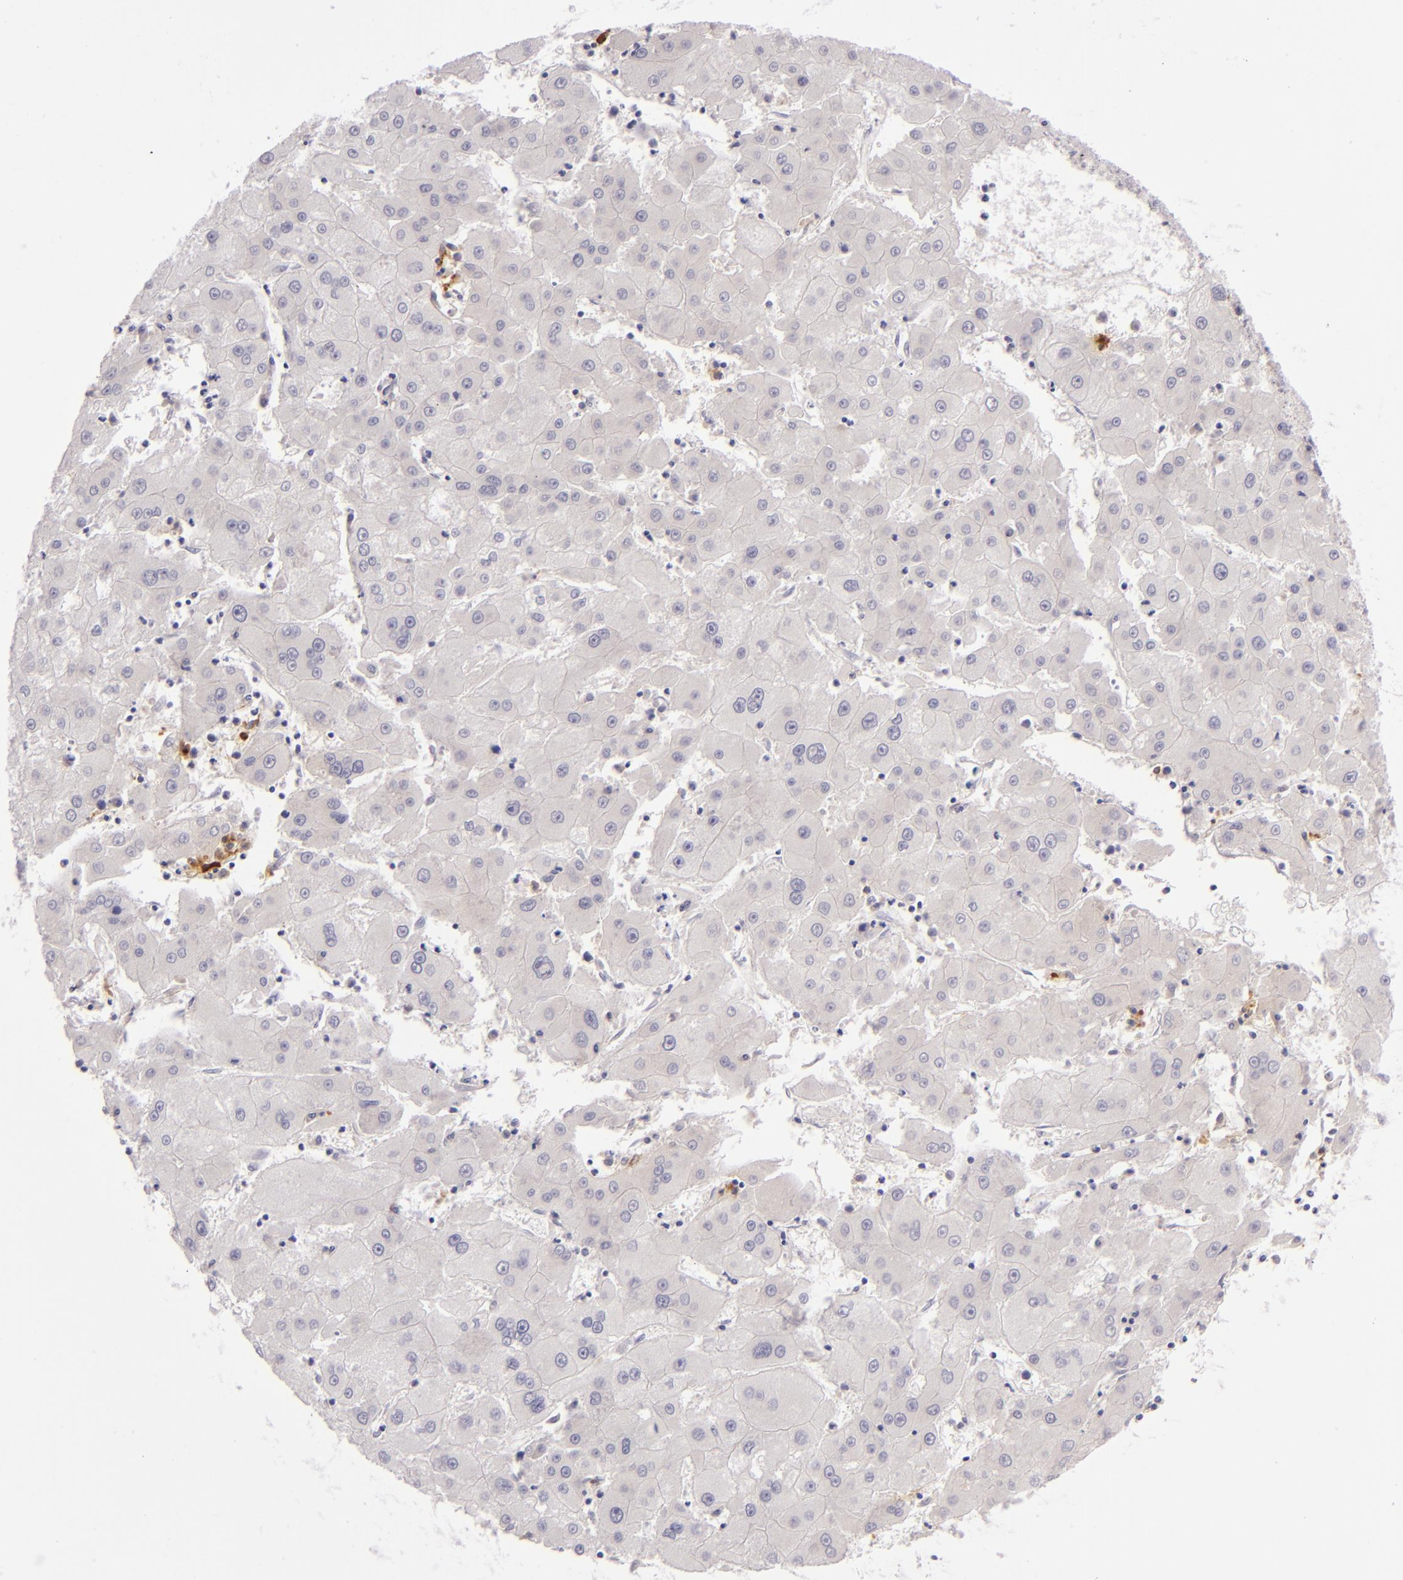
{"staining": {"intensity": "negative", "quantity": "none", "location": "none"}, "tissue": "liver cancer", "cell_type": "Tumor cells", "image_type": "cancer", "snomed": [{"axis": "morphology", "description": "Carcinoma, Hepatocellular, NOS"}, {"axis": "topography", "description": "Liver"}], "caption": "Immunohistochemistry (IHC) of human liver hepatocellular carcinoma reveals no staining in tumor cells. Nuclei are stained in blue.", "gene": "CD83", "patient": {"sex": "male", "age": 72}}